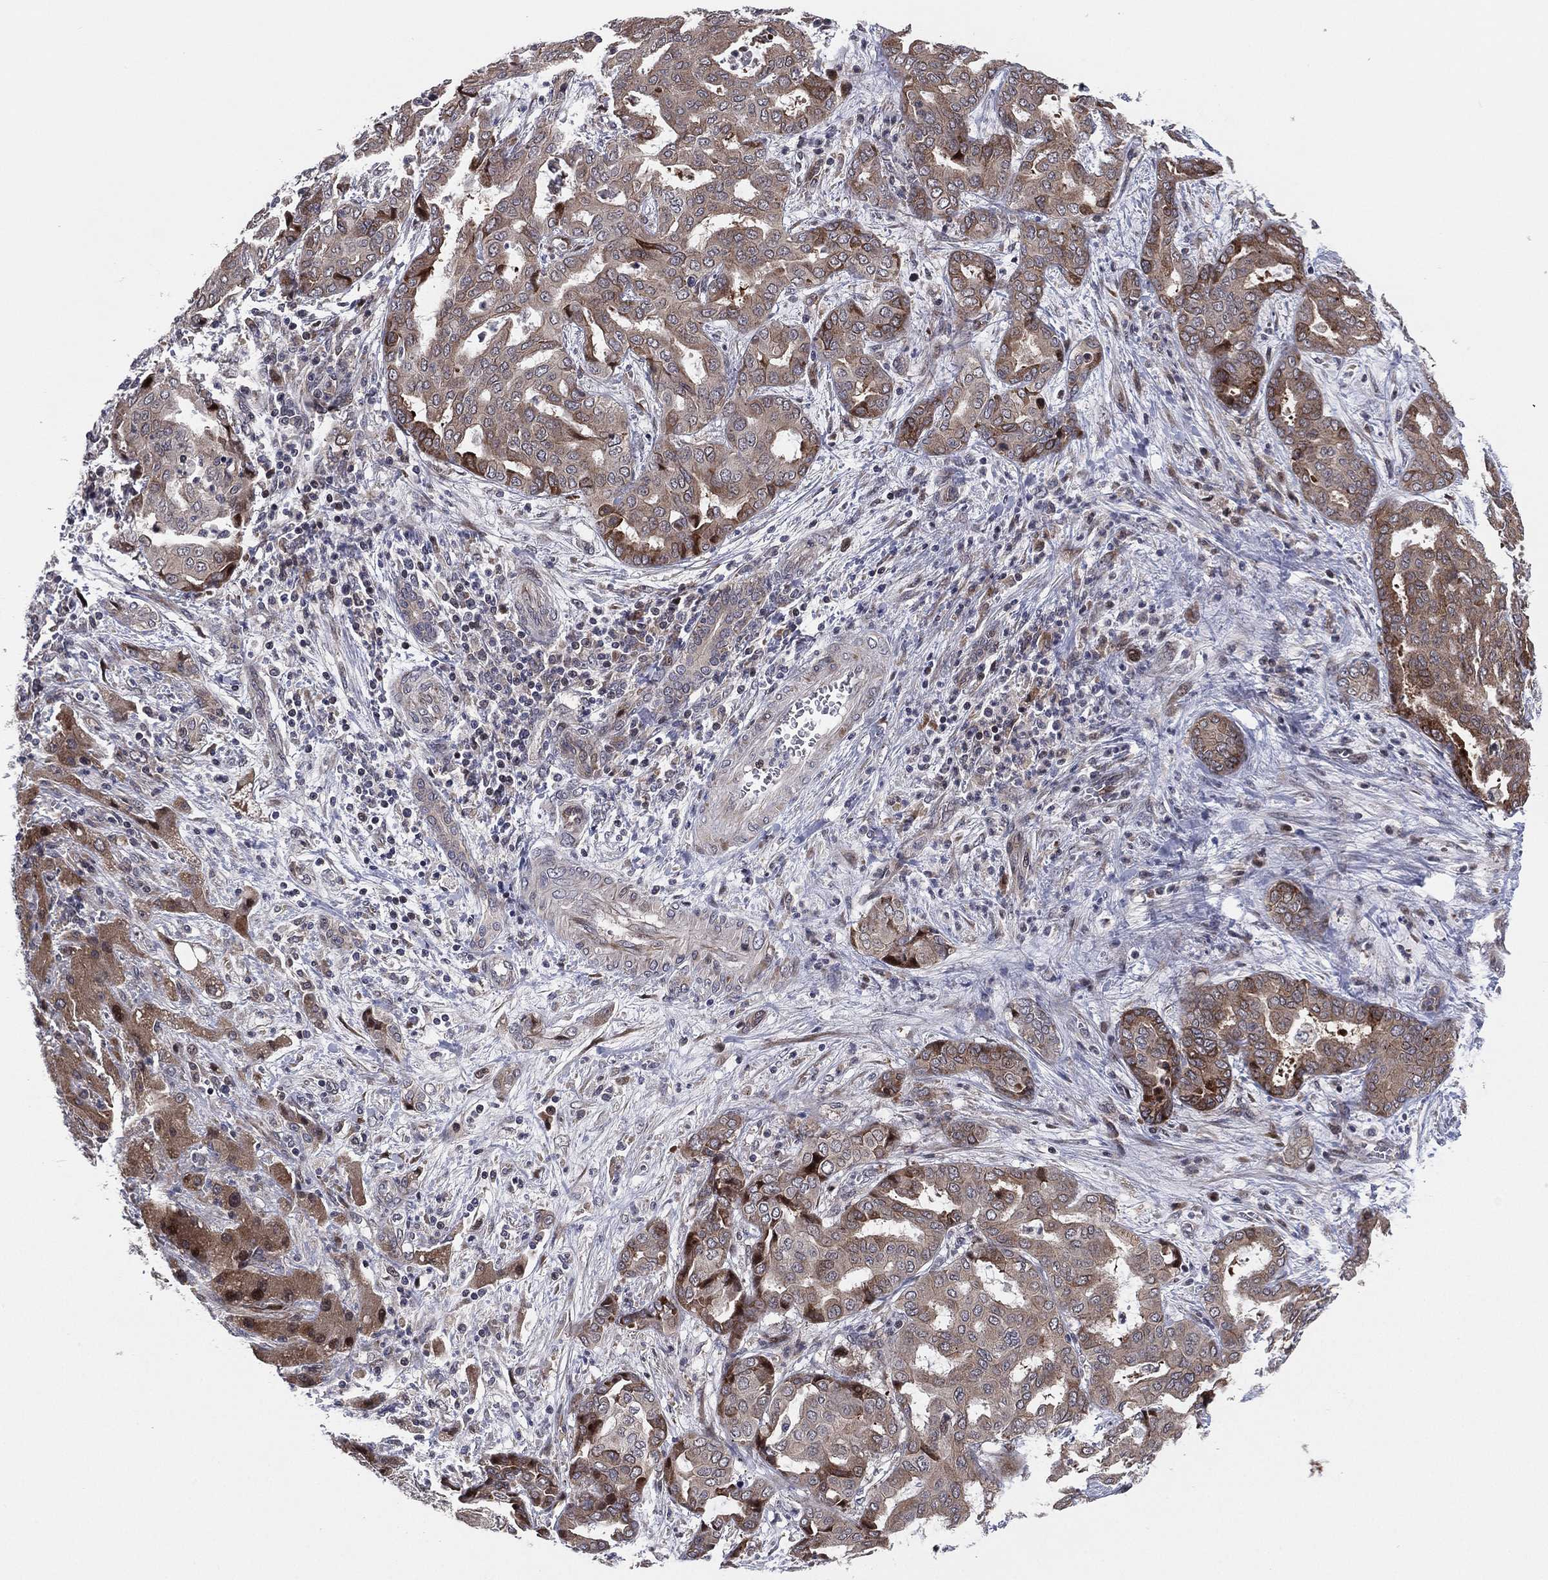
{"staining": {"intensity": "moderate", "quantity": "25%-75%", "location": "cytoplasmic/membranous"}, "tissue": "liver cancer", "cell_type": "Tumor cells", "image_type": "cancer", "snomed": [{"axis": "morphology", "description": "Cholangiocarcinoma"}, {"axis": "topography", "description": "Liver"}], "caption": "Immunohistochemistry (IHC) staining of liver cancer, which demonstrates medium levels of moderate cytoplasmic/membranous staining in about 25%-75% of tumor cells indicating moderate cytoplasmic/membranous protein staining. The staining was performed using DAB (brown) for protein detection and nuclei were counterstained in hematoxylin (blue).", "gene": "UTP14A", "patient": {"sex": "female", "age": 64}}